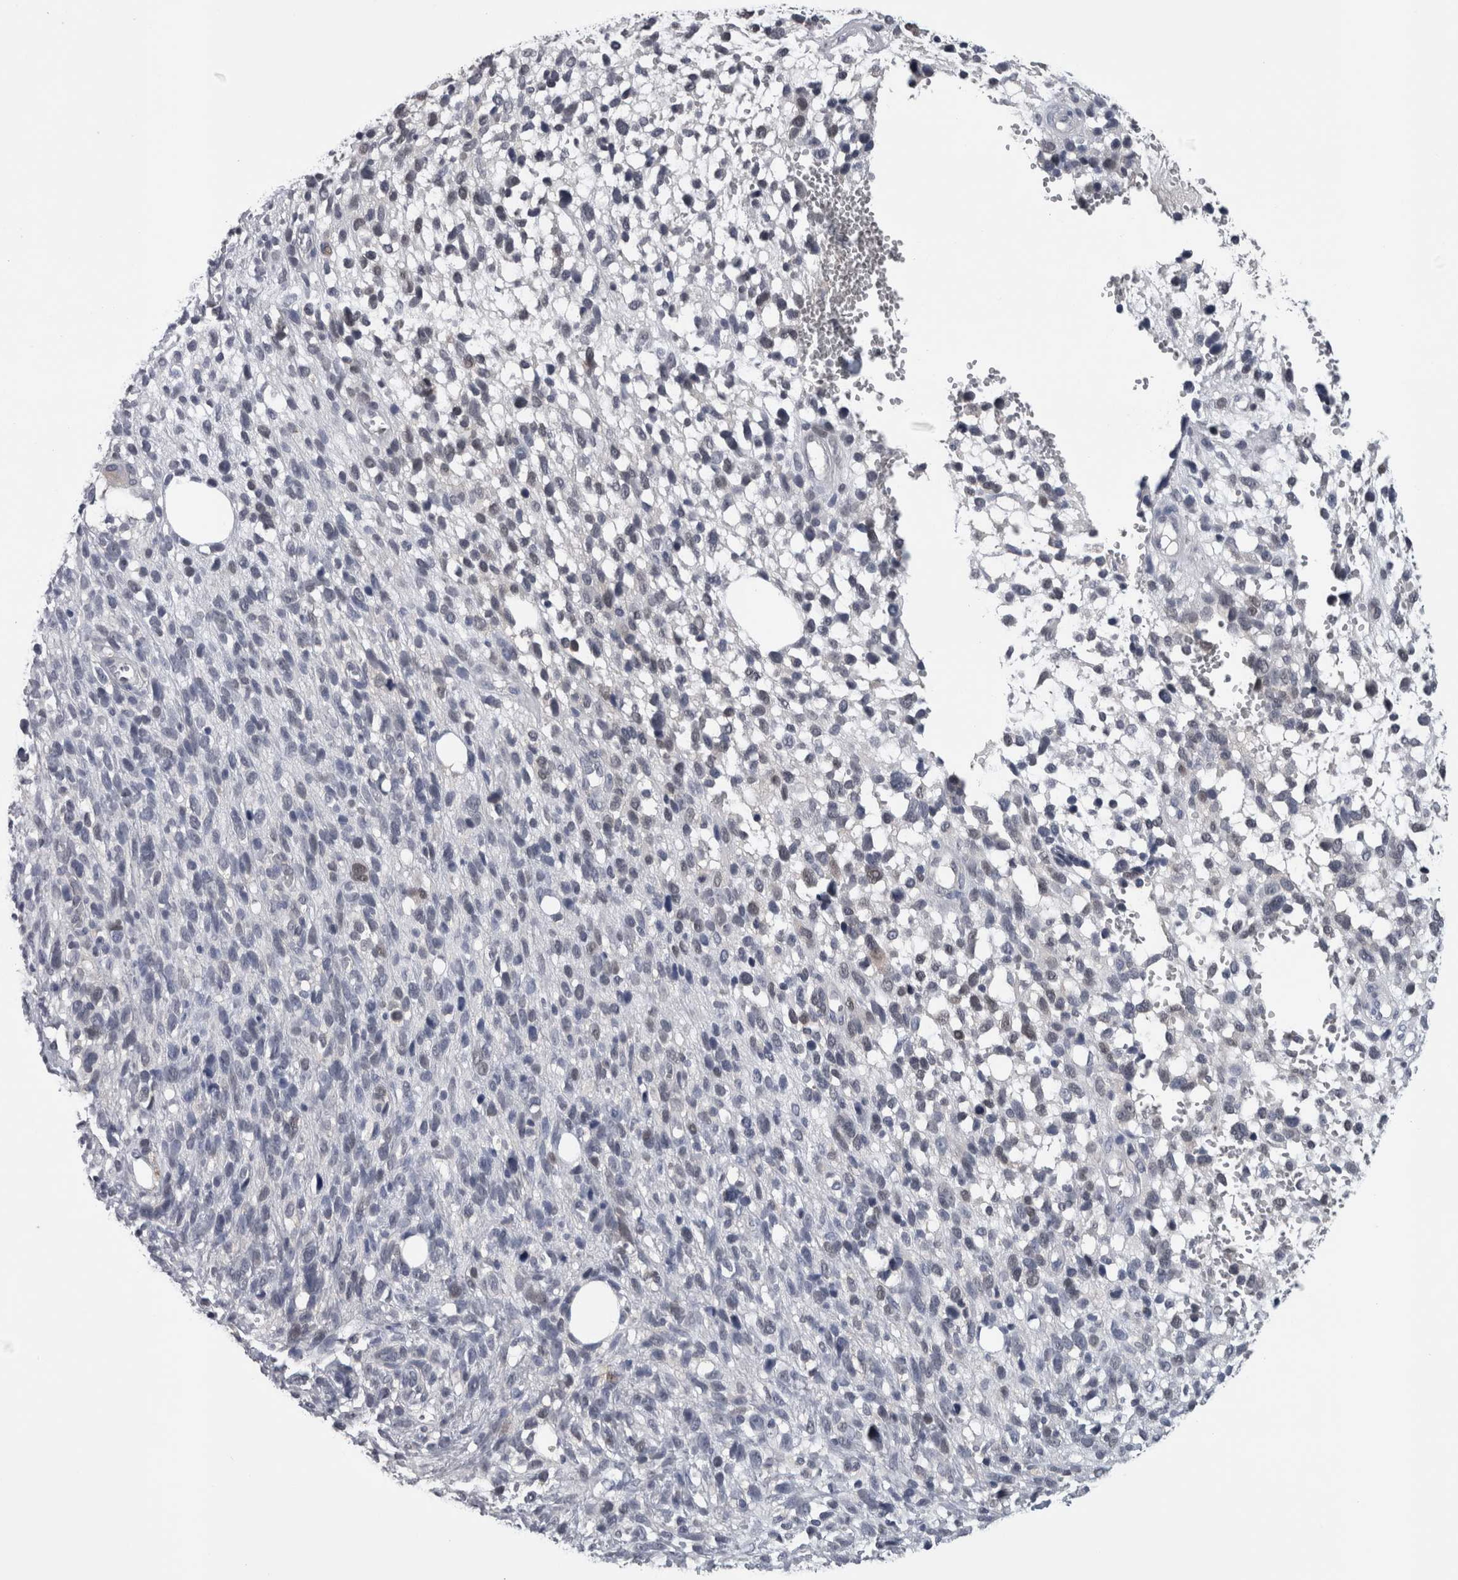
{"staining": {"intensity": "negative", "quantity": "none", "location": "none"}, "tissue": "melanoma", "cell_type": "Tumor cells", "image_type": "cancer", "snomed": [{"axis": "morphology", "description": "Malignant melanoma, NOS"}, {"axis": "topography", "description": "Skin"}], "caption": "The photomicrograph exhibits no significant staining in tumor cells of malignant melanoma.", "gene": "NAPRT", "patient": {"sex": "female", "age": 55}}